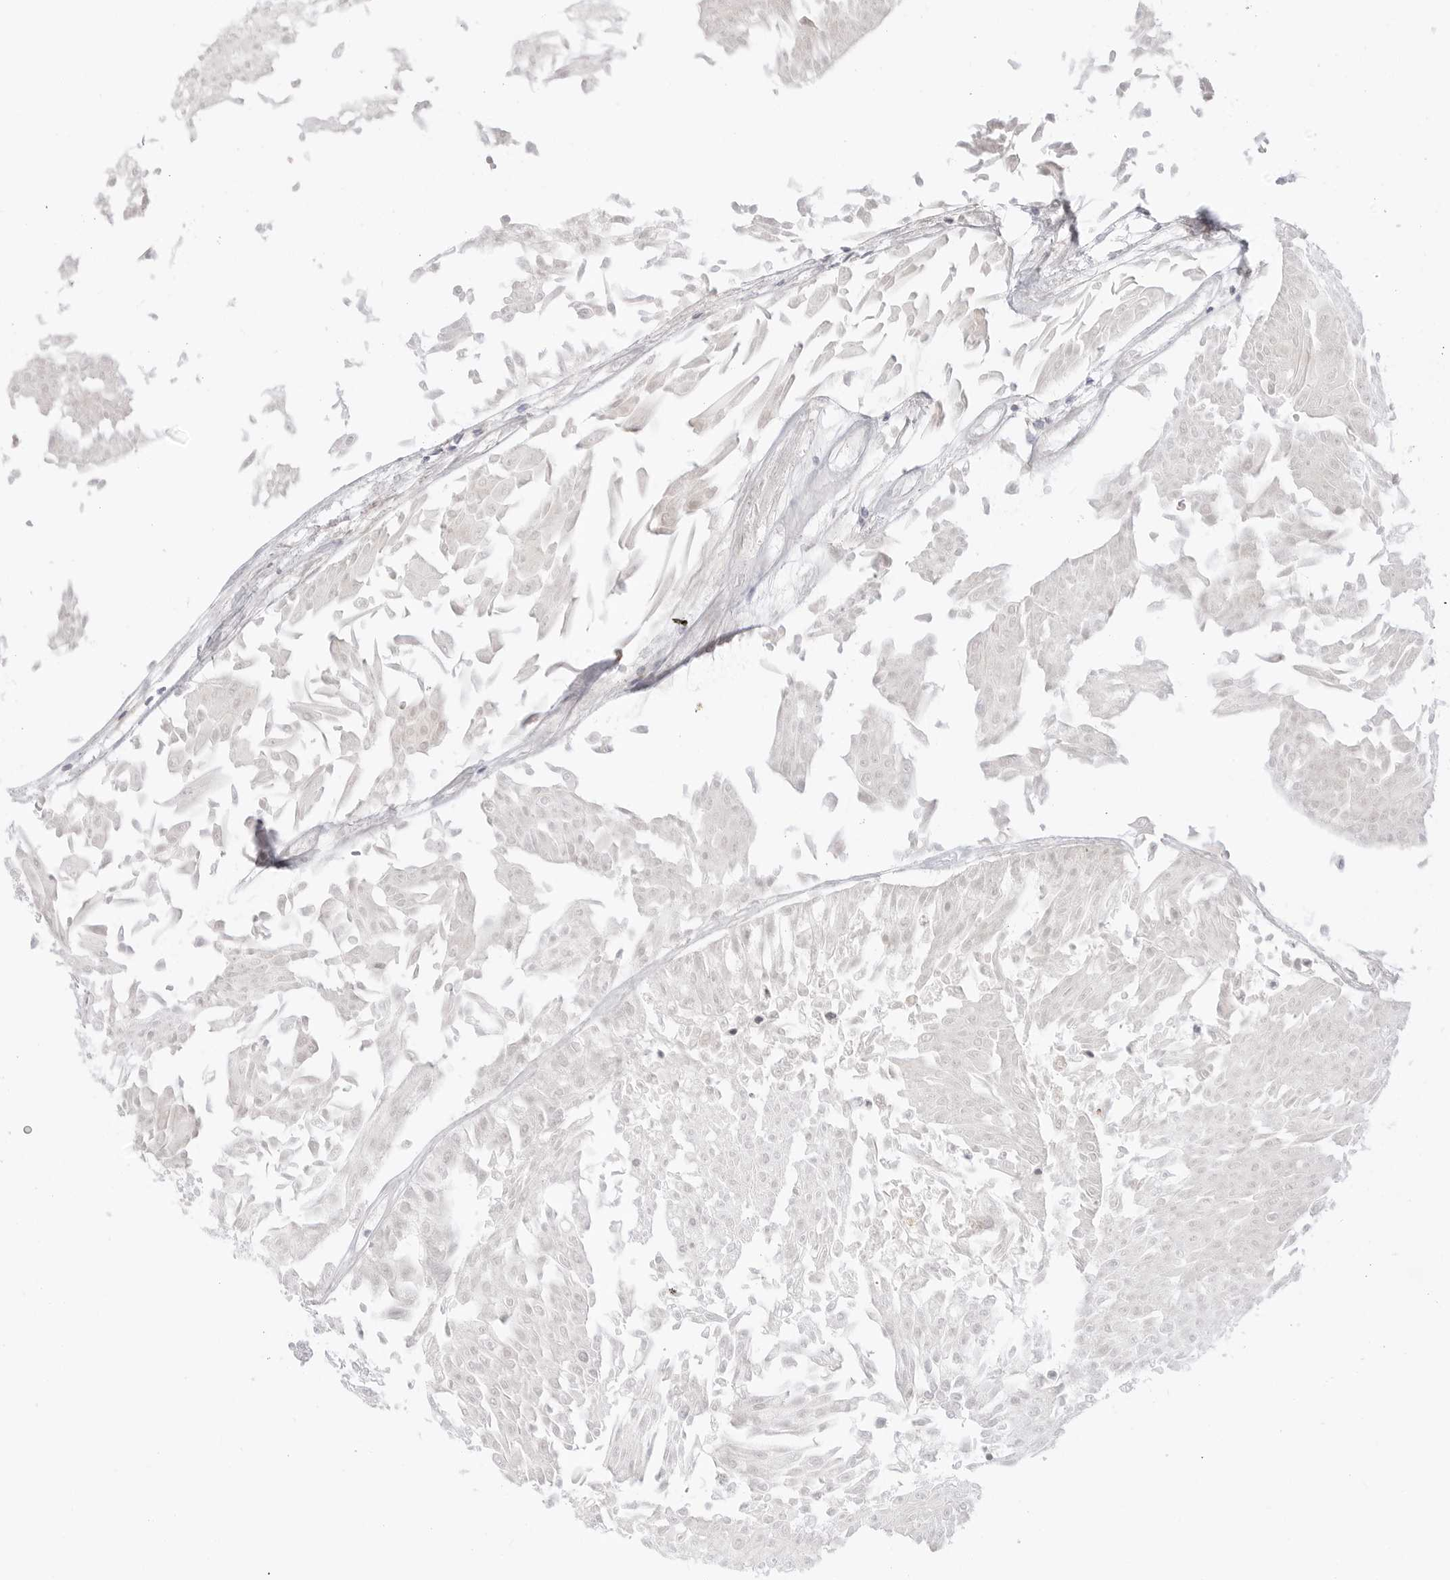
{"staining": {"intensity": "negative", "quantity": "none", "location": "none"}, "tissue": "urothelial cancer", "cell_type": "Tumor cells", "image_type": "cancer", "snomed": [{"axis": "morphology", "description": "Urothelial carcinoma, Low grade"}, {"axis": "topography", "description": "Urinary bladder"}], "caption": "An image of human urothelial cancer is negative for staining in tumor cells.", "gene": "HIPK3", "patient": {"sex": "male", "age": 67}}